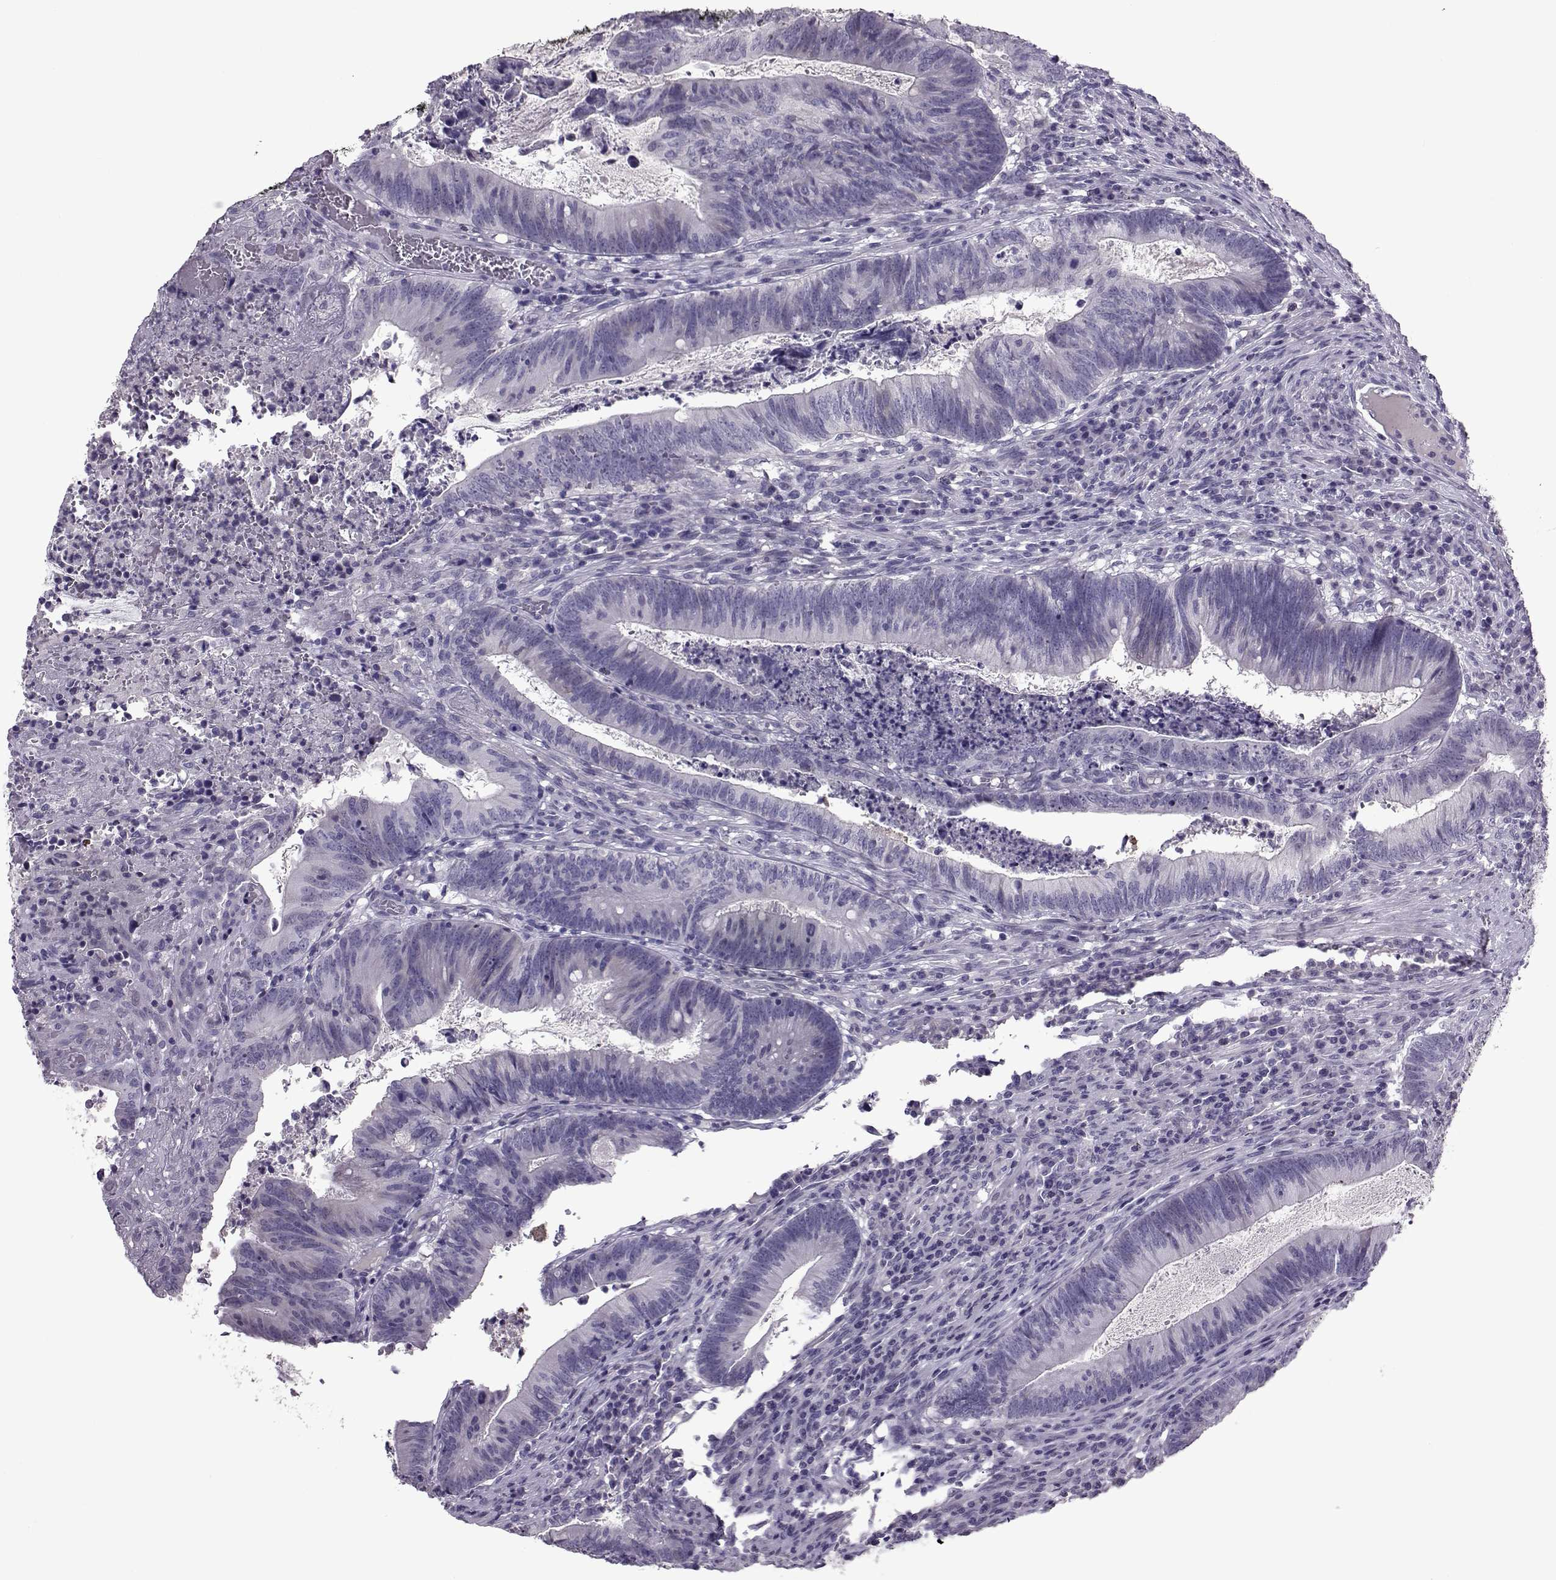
{"staining": {"intensity": "negative", "quantity": "none", "location": "none"}, "tissue": "colorectal cancer", "cell_type": "Tumor cells", "image_type": "cancer", "snomed": [{"axis": "morphology", "description": "Adenocarcinoma, NOS"}, {"axis": "topography", "description": "Colon"}], "caption": "A high-resolution image shows immunohistochemistry staining of colorectal cancer, which reveals no significant staining in tumor cells. Brightfield microscopy of immunohistochemistry (IHC) stained with DAB (3,3'-diaminobenzidine) (brown) and hematoxylin (blue), captured at high magnification.", "gene": "ASRGL1", "patient": {"sex": "female", "age": 70}}